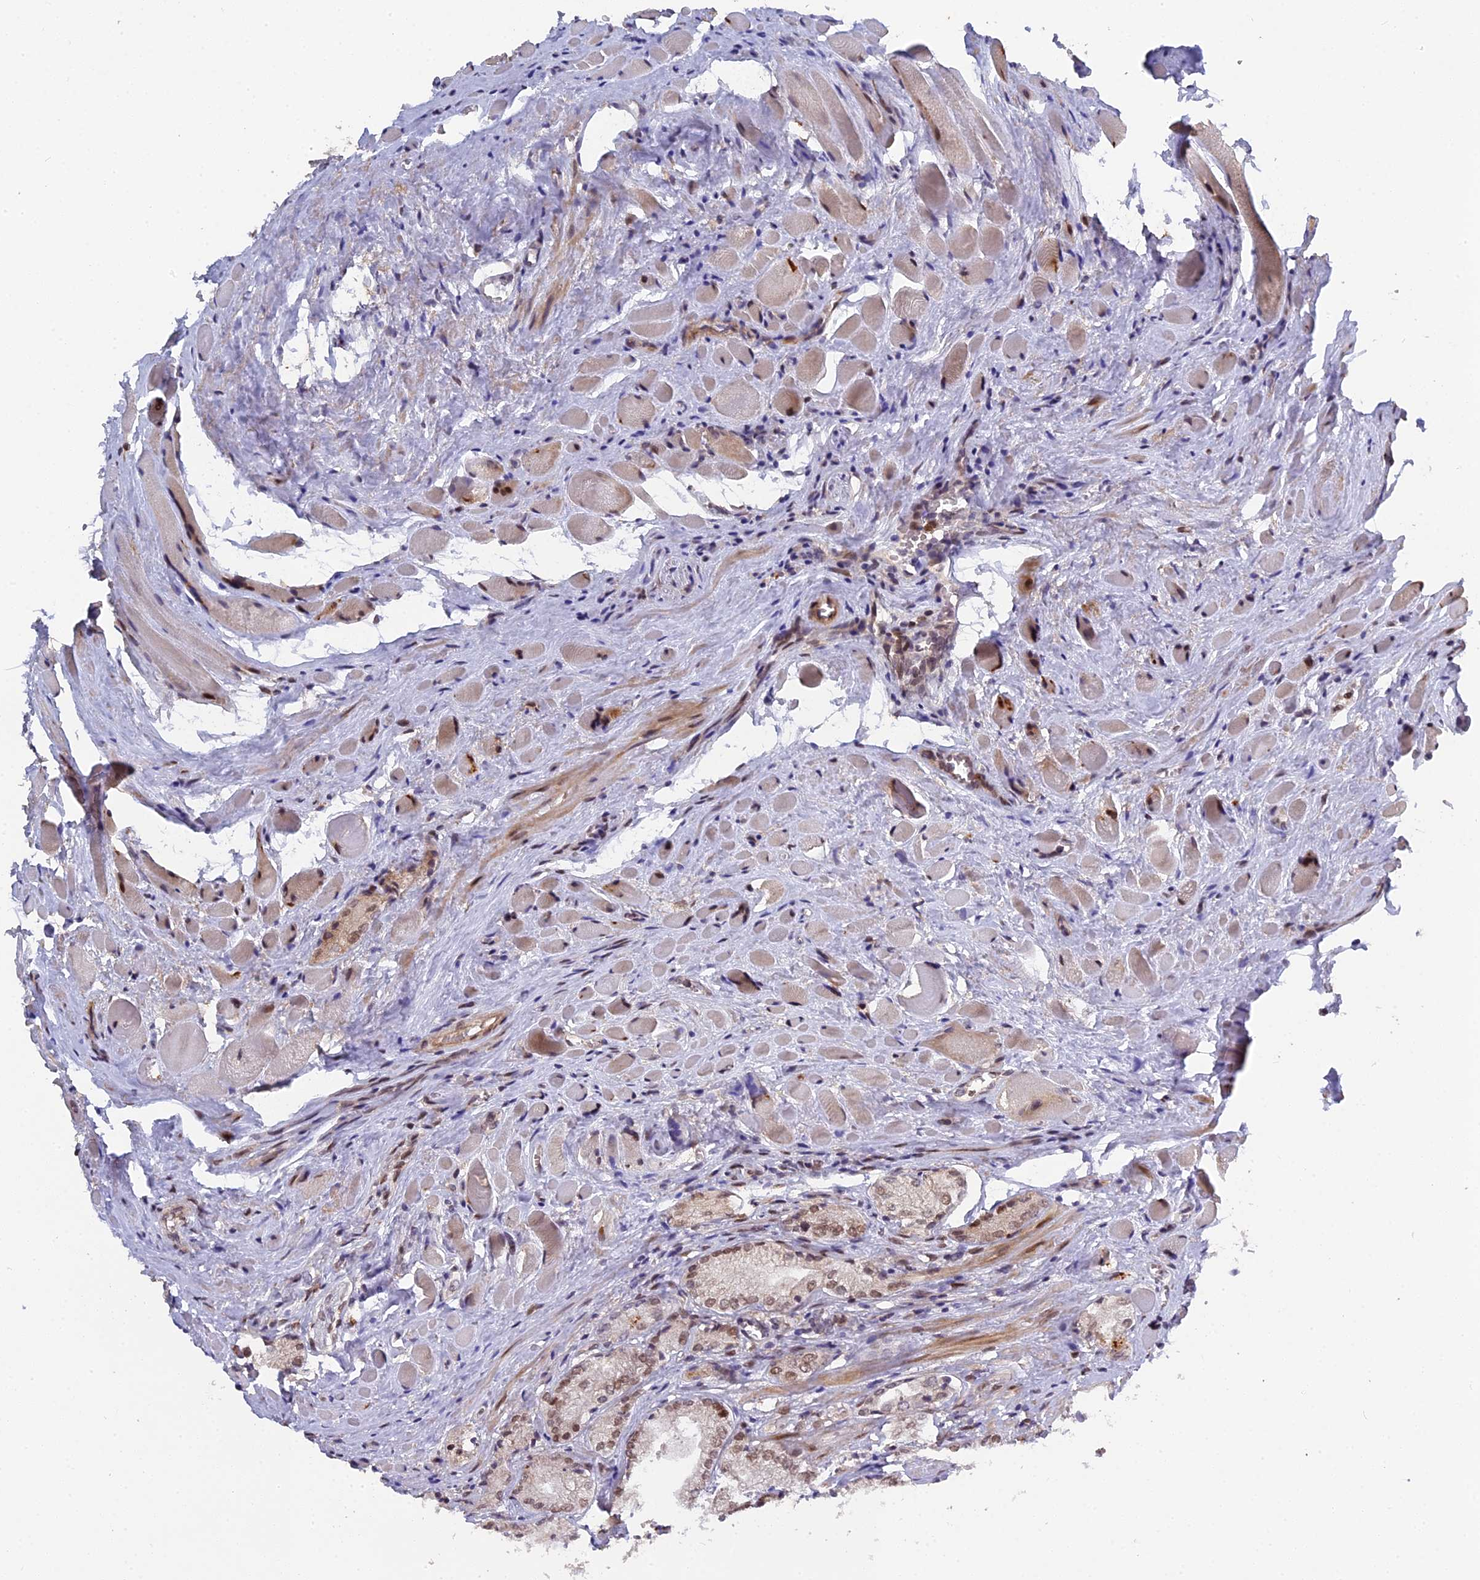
{"staining": {"intensity": "moderate", "quantity": "<25%", "location": "nuclear"}, "tissue": "prostate cancer", "cell_type": "Tumor cells", "image_type": "cancer", "snomed": [{"axis": "morphology", "description": "Adenocarcinoma, Low grade"}, {"axis": "topography", "description": "Prostate"}], "caption": "This image displays immunohistochemistry (IHC) staining of human prostate cancer, with low moderate nuclear expression in about <25% of tumor cells.", "gene": "PYGO1", "patient": {"sex": "male", "age": 60}}